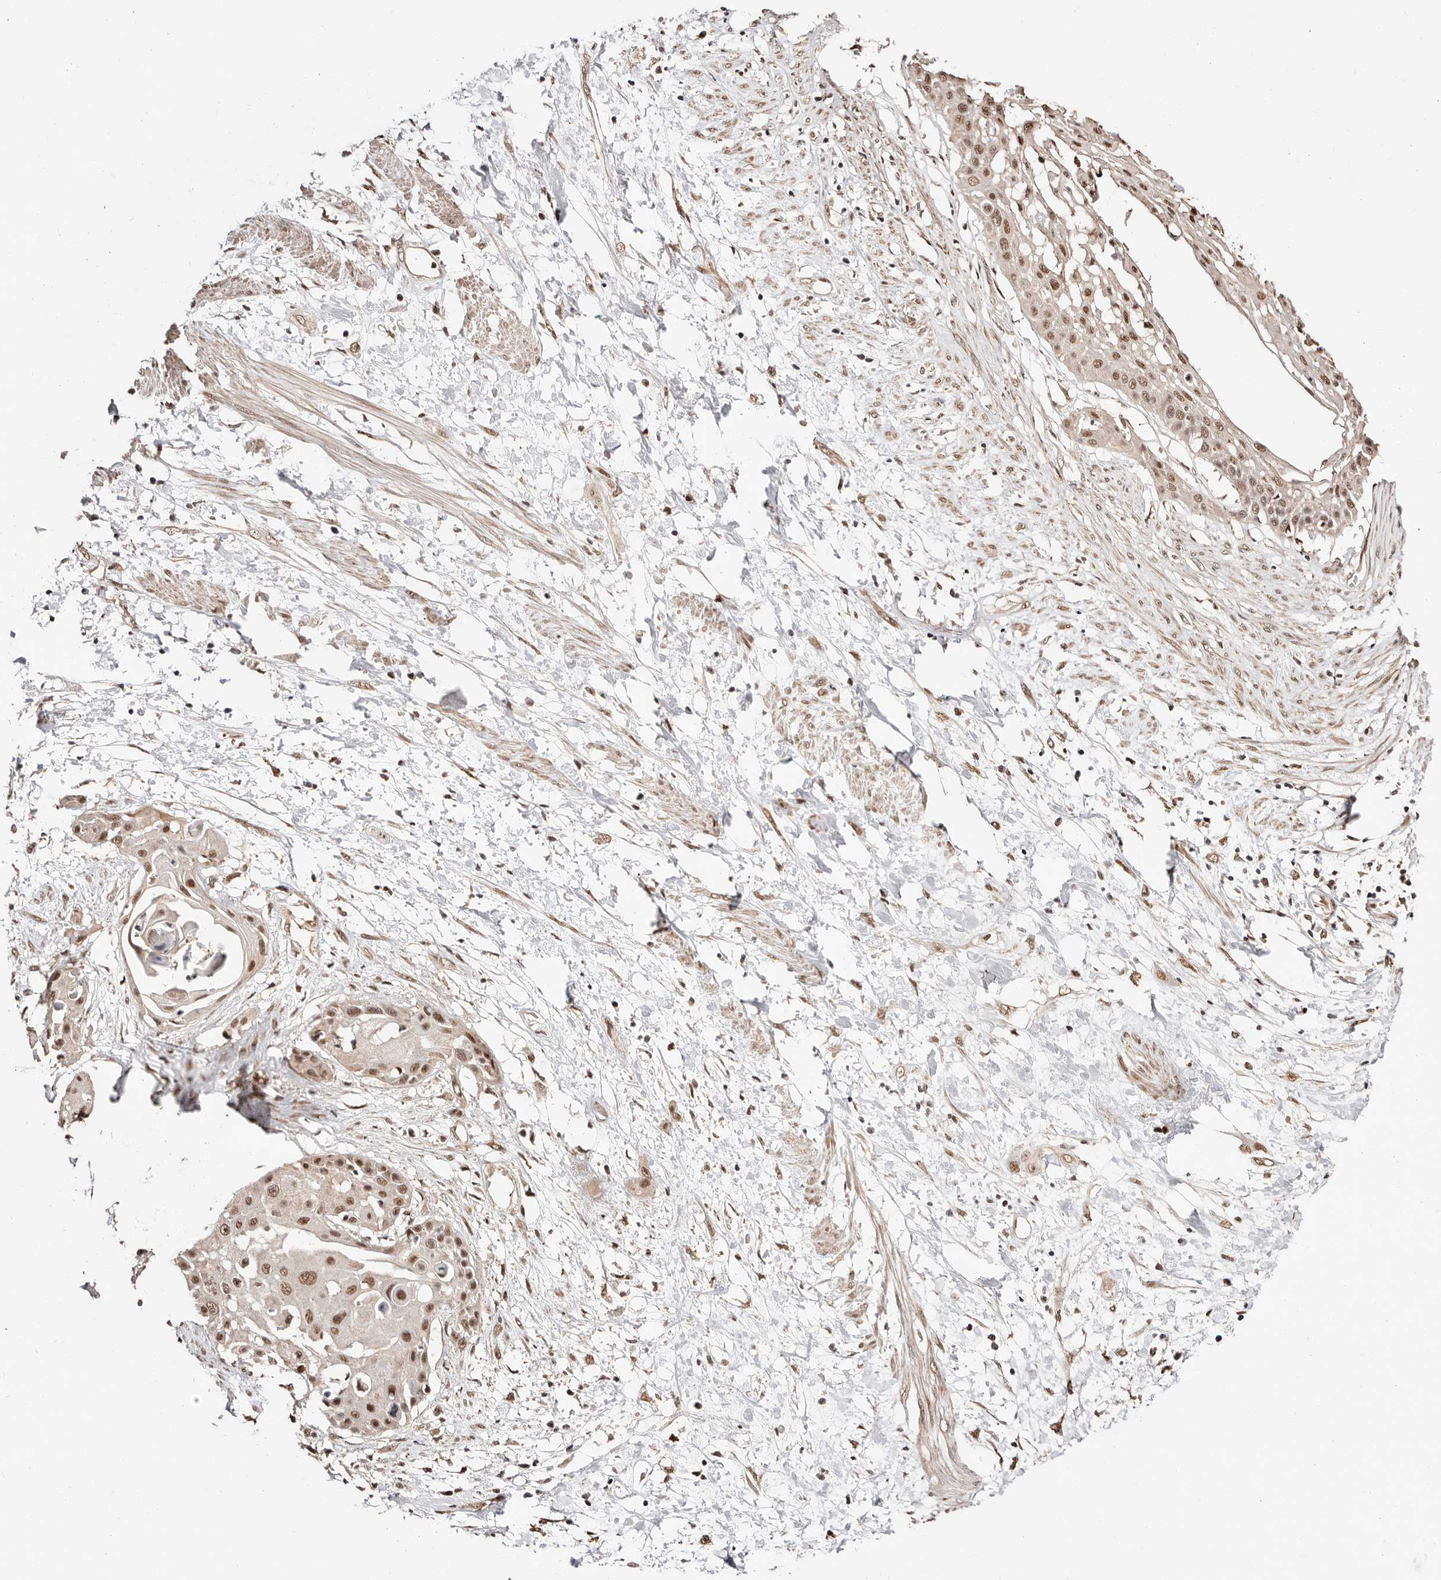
{"staining": {"intensity": "moderate", "quantity": ">75%", "location": "nuclear"}, "tissue": "cervical cancer", "cell_type": "Tumor cells", "image_type": "cancer", "snomed": [{"axis": "morphology", "description": "Squamous cell carcinoma, NOS"}, {"axis": "topography", "description": "Cervix"}], "caption": "The photomicrograph reveals staining of cervical cancer, revealing moderate nuclear protein staining (brown color) within tumor cells.", "gene": "CTNNBL1", "patient": {"sex": "female", "age": 57}}